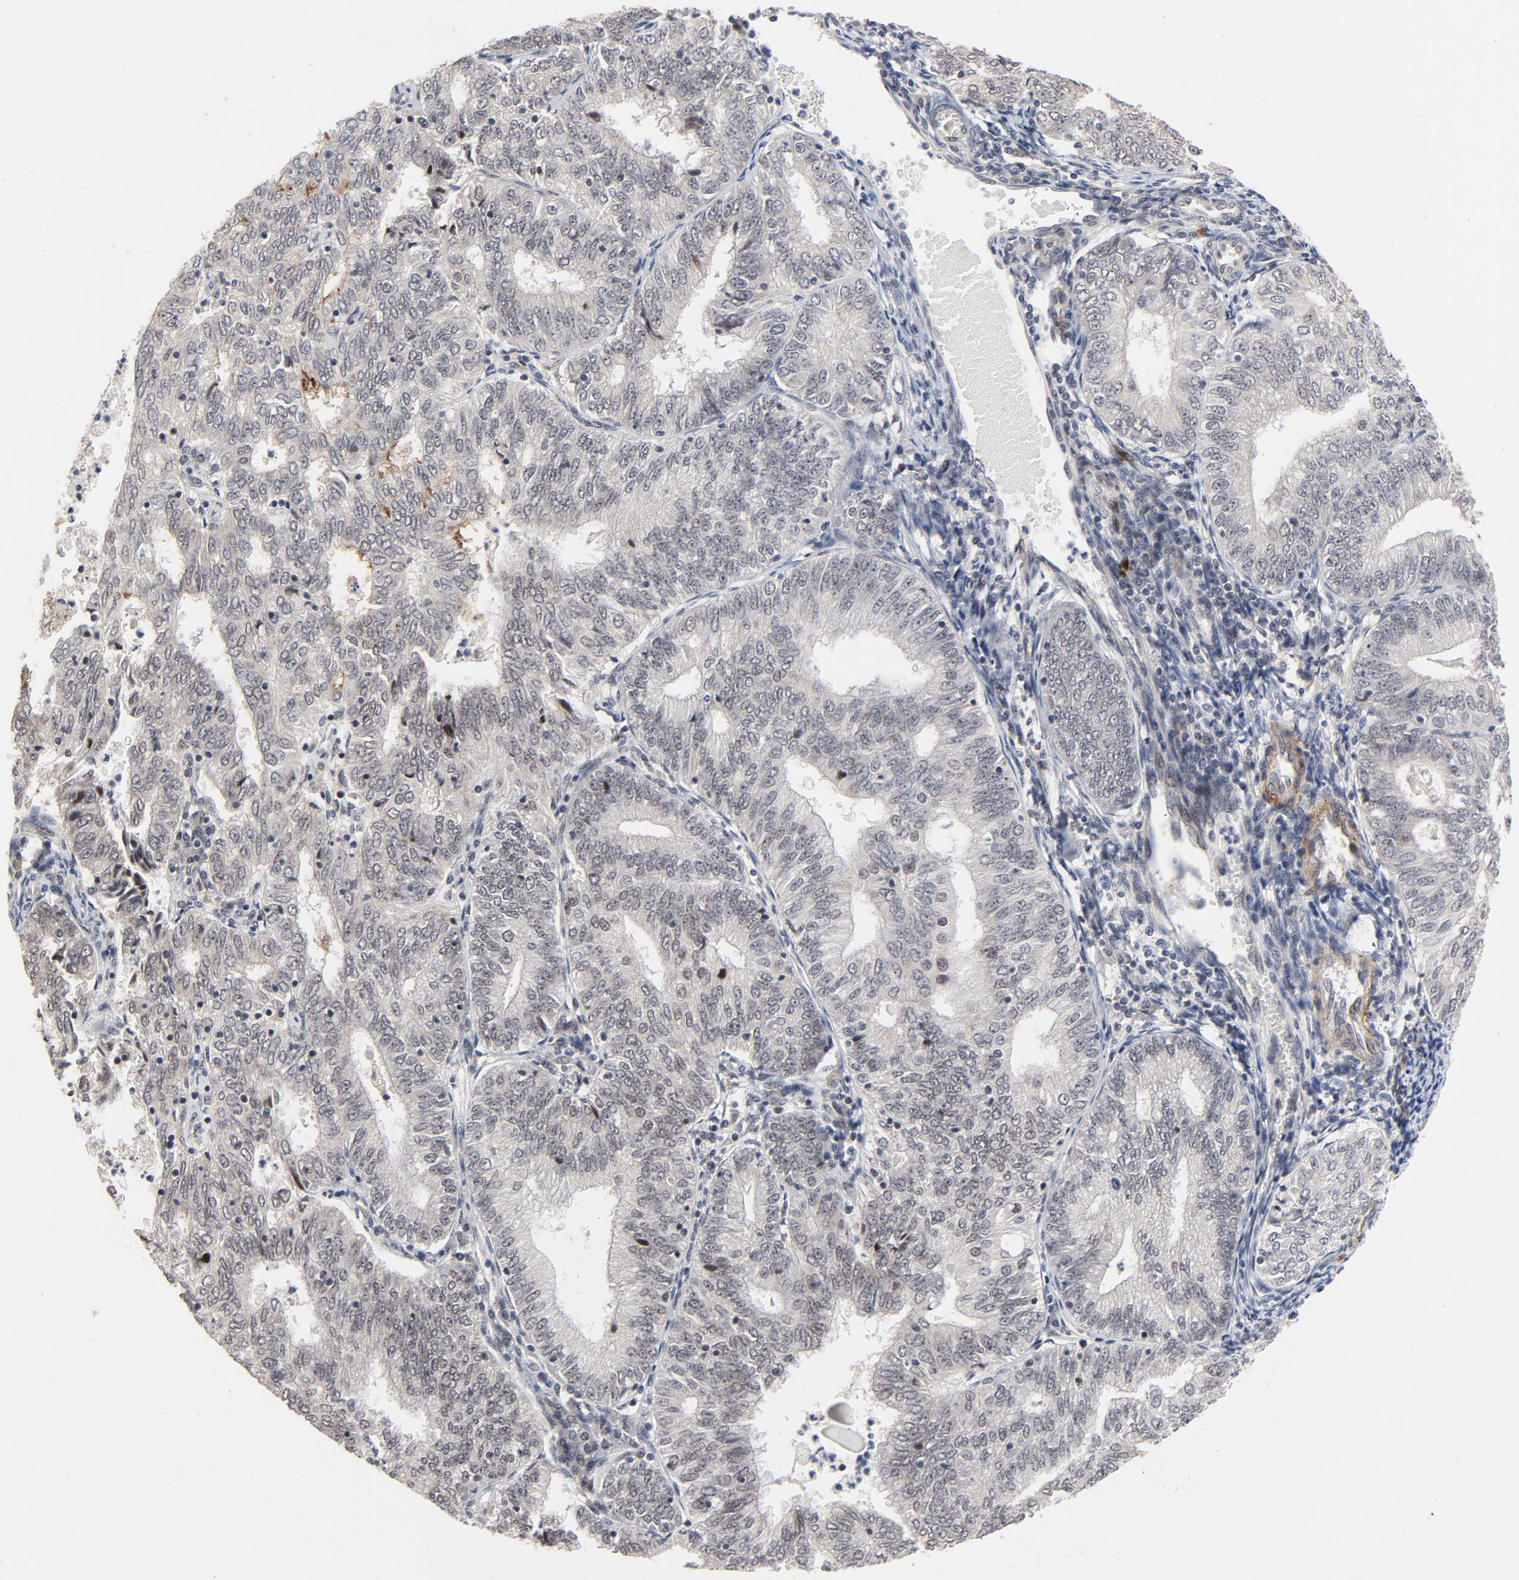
{"staining": {"intensity": "weak", "quantity": ">75%", "location": "nuclear"}, "tissue": "endometrial cancer", "cell_type": "Tumor cells", "image_type": "cancer", "snomed": [{"axis": "morphology", "description": "Adenocarcinoma, NOS"}, {"axis": "topography", "description": "Endometrium"}], "caption": "Tumor cells display low levels of weak nuclear expression in about >75% of cells in endometrial cancer.", "gene": "ZKSCAN8", "patient": {"sex": "female", "age": 69}}